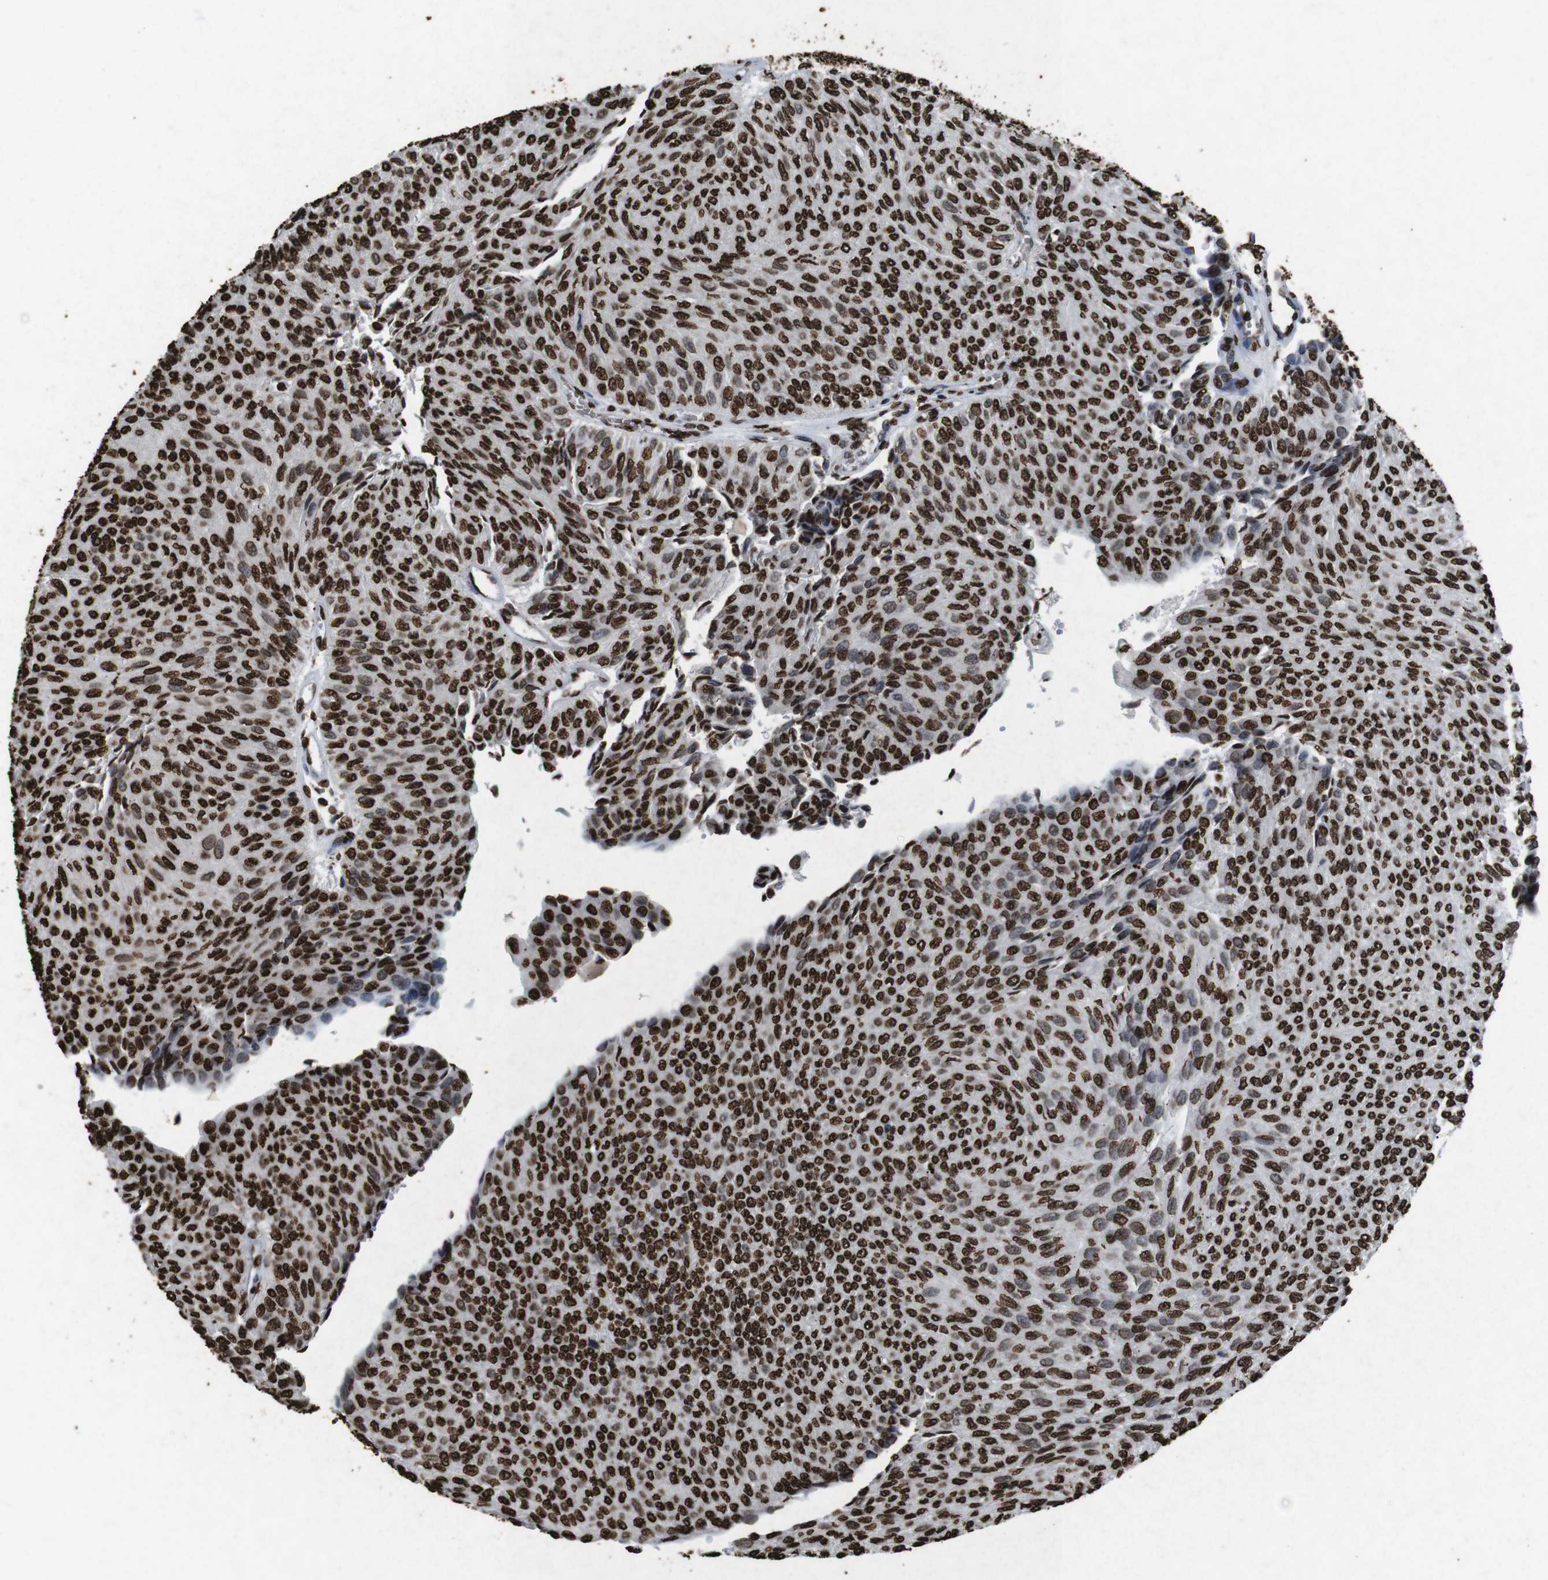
{"staining": {"intensity": "strong", "quantity": ">75%", "location": "nuclear"}, "tissue": "urothelial cancer", "cell_type": "Tumor cells", "image_type": "cancer", "snomed": [{"axis": "morphology", "description": "Urothelial carcinoma, Low grade"}, {"axis": "topography", "description": "Urinary bladder"}], "caption": "This is a histology image of IHC staining of urothelial cancer, which shows strong staining in the nuclear of tumor cells.", "gene": "MDM2", "patient": {"sex": "male", "age": 78}}